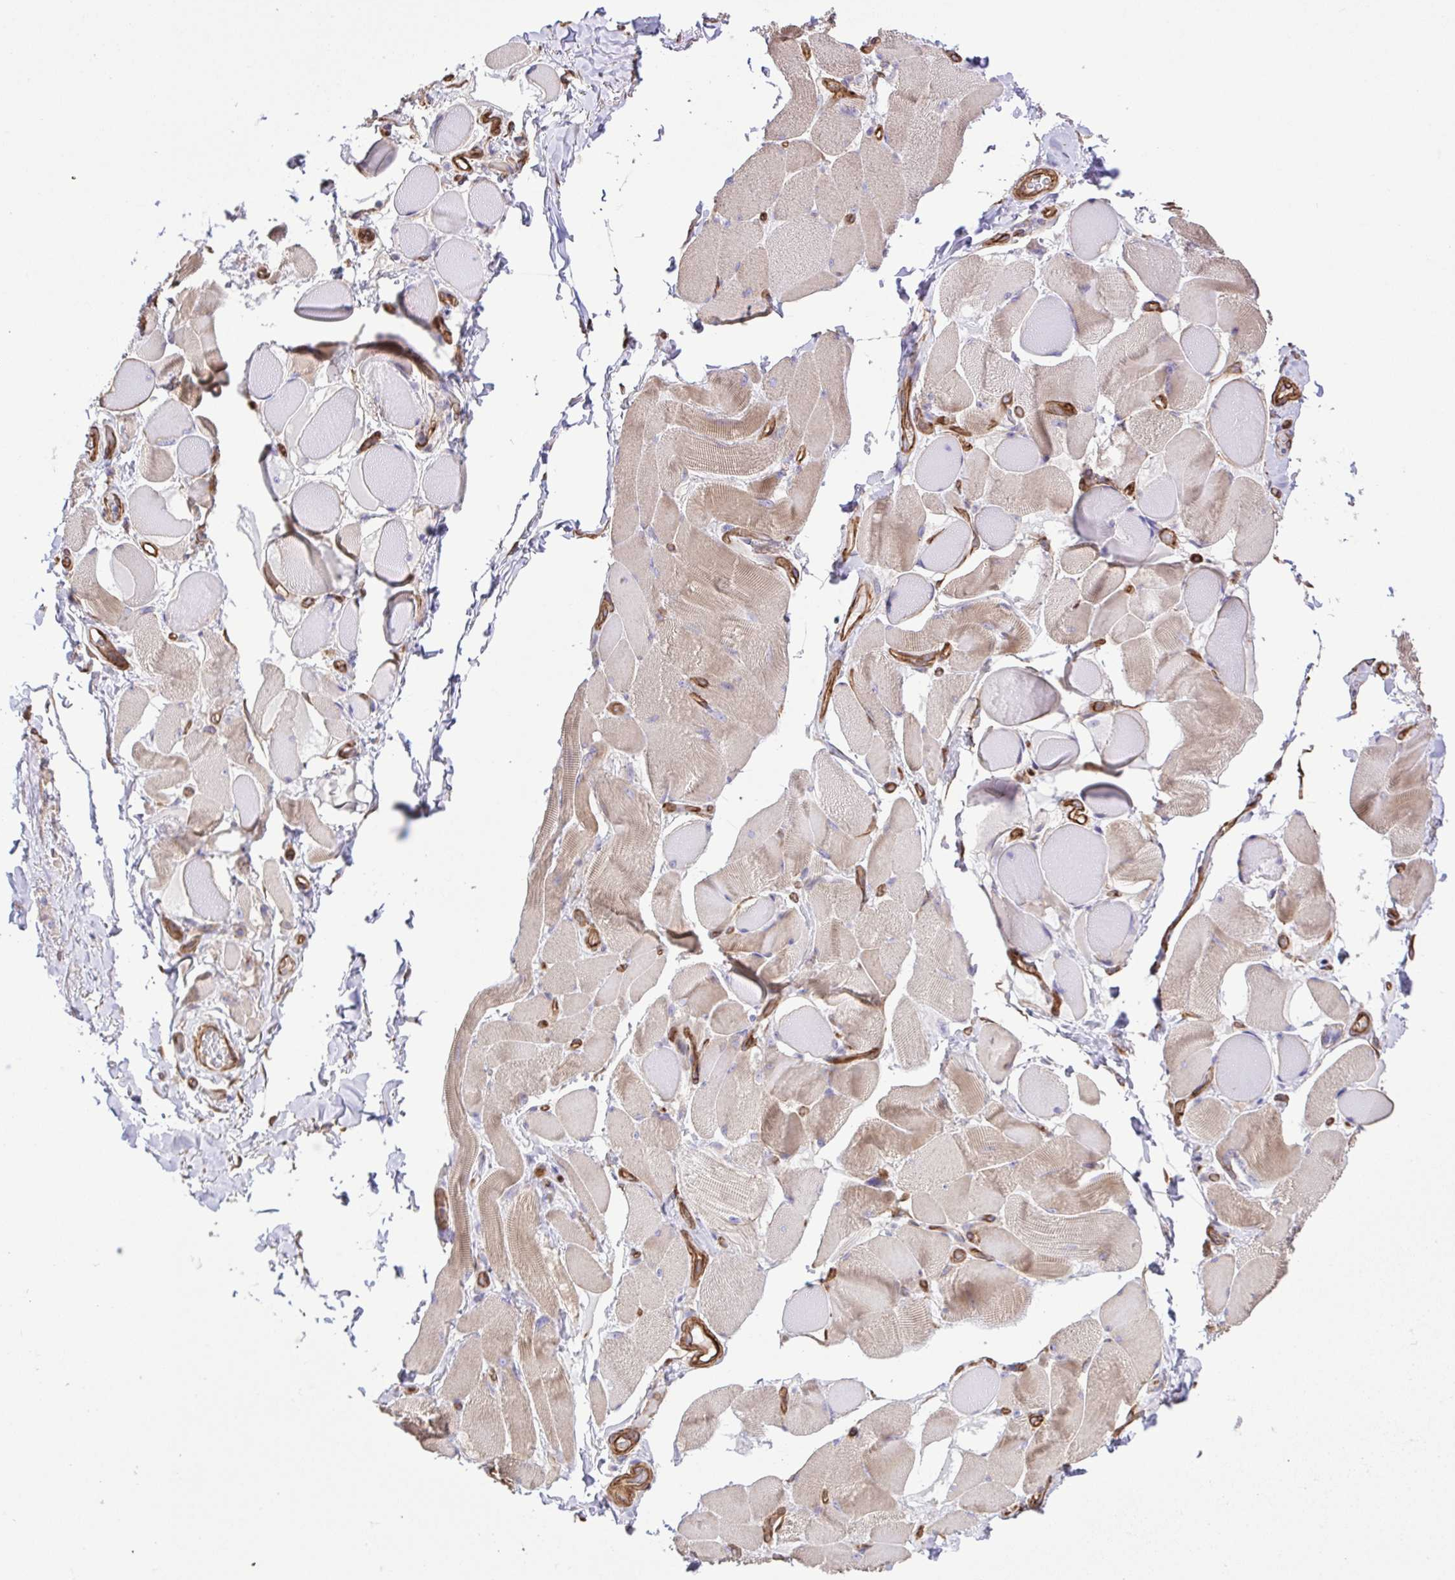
{"staining": {"intensity": "weak", "quantity": "25%-75%", "location": "cytoplasmic/membranous"}, "tissue": "skeletal muscle", "cell_type": "Myocytes", "image_type": "normal", "snomed": [{"axis": "morphology", "description": "Normal tissue, NOS"}, {"axis": "topography", "description": "Skeletal muscle"}, {"axis": "topography", "description": "Anal"}, {"axis": "topography", "description": "Peripheral nerve tissue"}], "caption": "Myocytes reveal low levels of weak cytoplasmic/membranous expression in approximately 25%-75% of cells in normal human skeletal muscle.", "gene": "FLT1", "patient": {"sex": "male", "age": 53}}